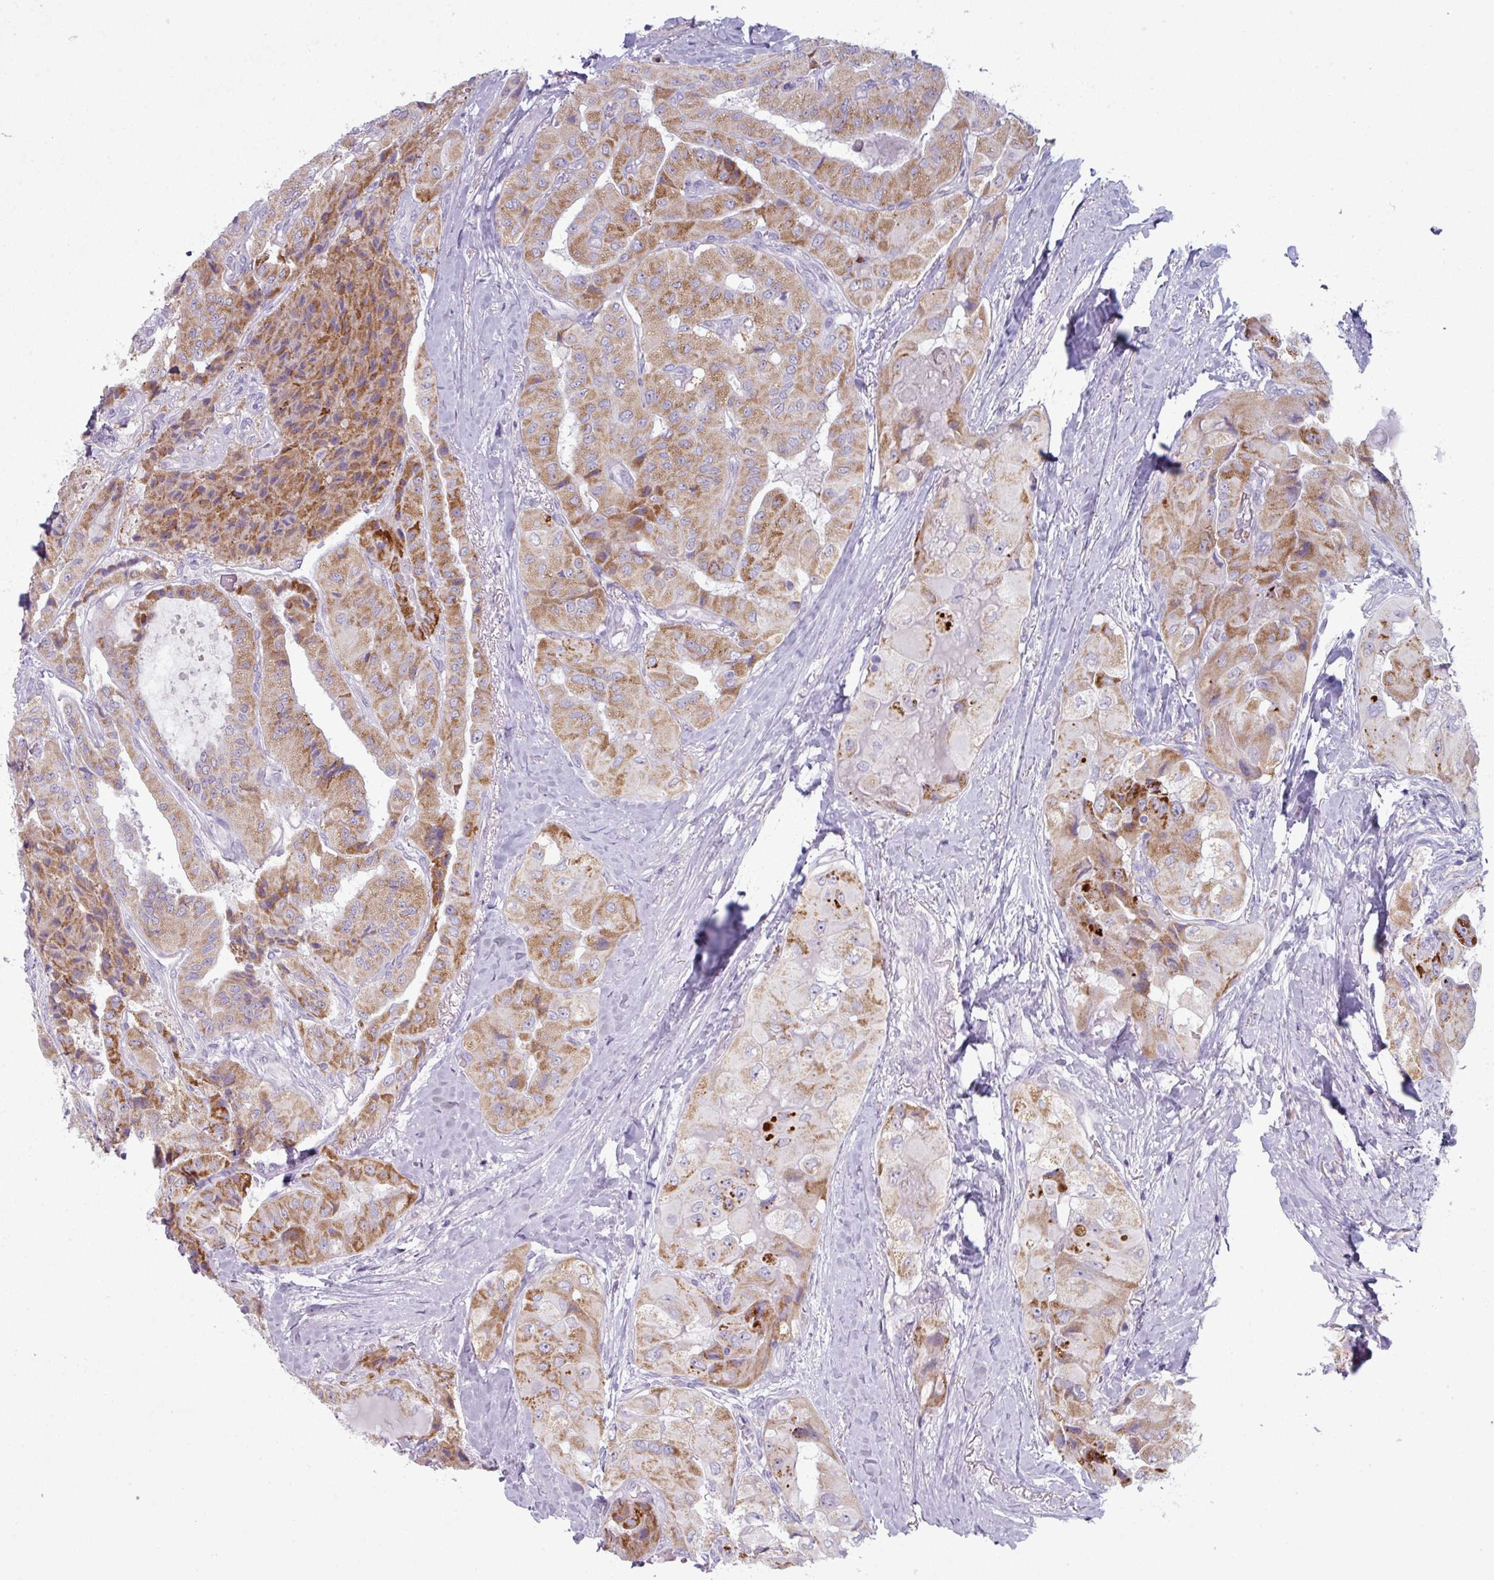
{"staining": {"intensity": "moderate", "quantity": ">75%", "location": "cytoplasmic/membranous"}, "tissue": "thyroid cancer", "cell_type": "Tumor cells", "image_type": "cancer", "snomed": [{"axis": "morphology", "description": "Normal tissue, NOS"}, {"axis": "morphology", "description": "Papillary adenocarcinoma, NOS"}, {"axis": "topography", "description": "Thyroid gland"}], "caption": "IHC of thyroid cancer (papillary adenocarcinoma) exhibits medium levels of moderate cytoplasmic/membranous expression in about >75% of tumor cells. The staining is performed using DAB brown chromogen to label protein expression. The nuclei are counter-stained blue using hematoxylin.", "gene": "ZNF615", "patient": {"sex": "female", "age": 59}}